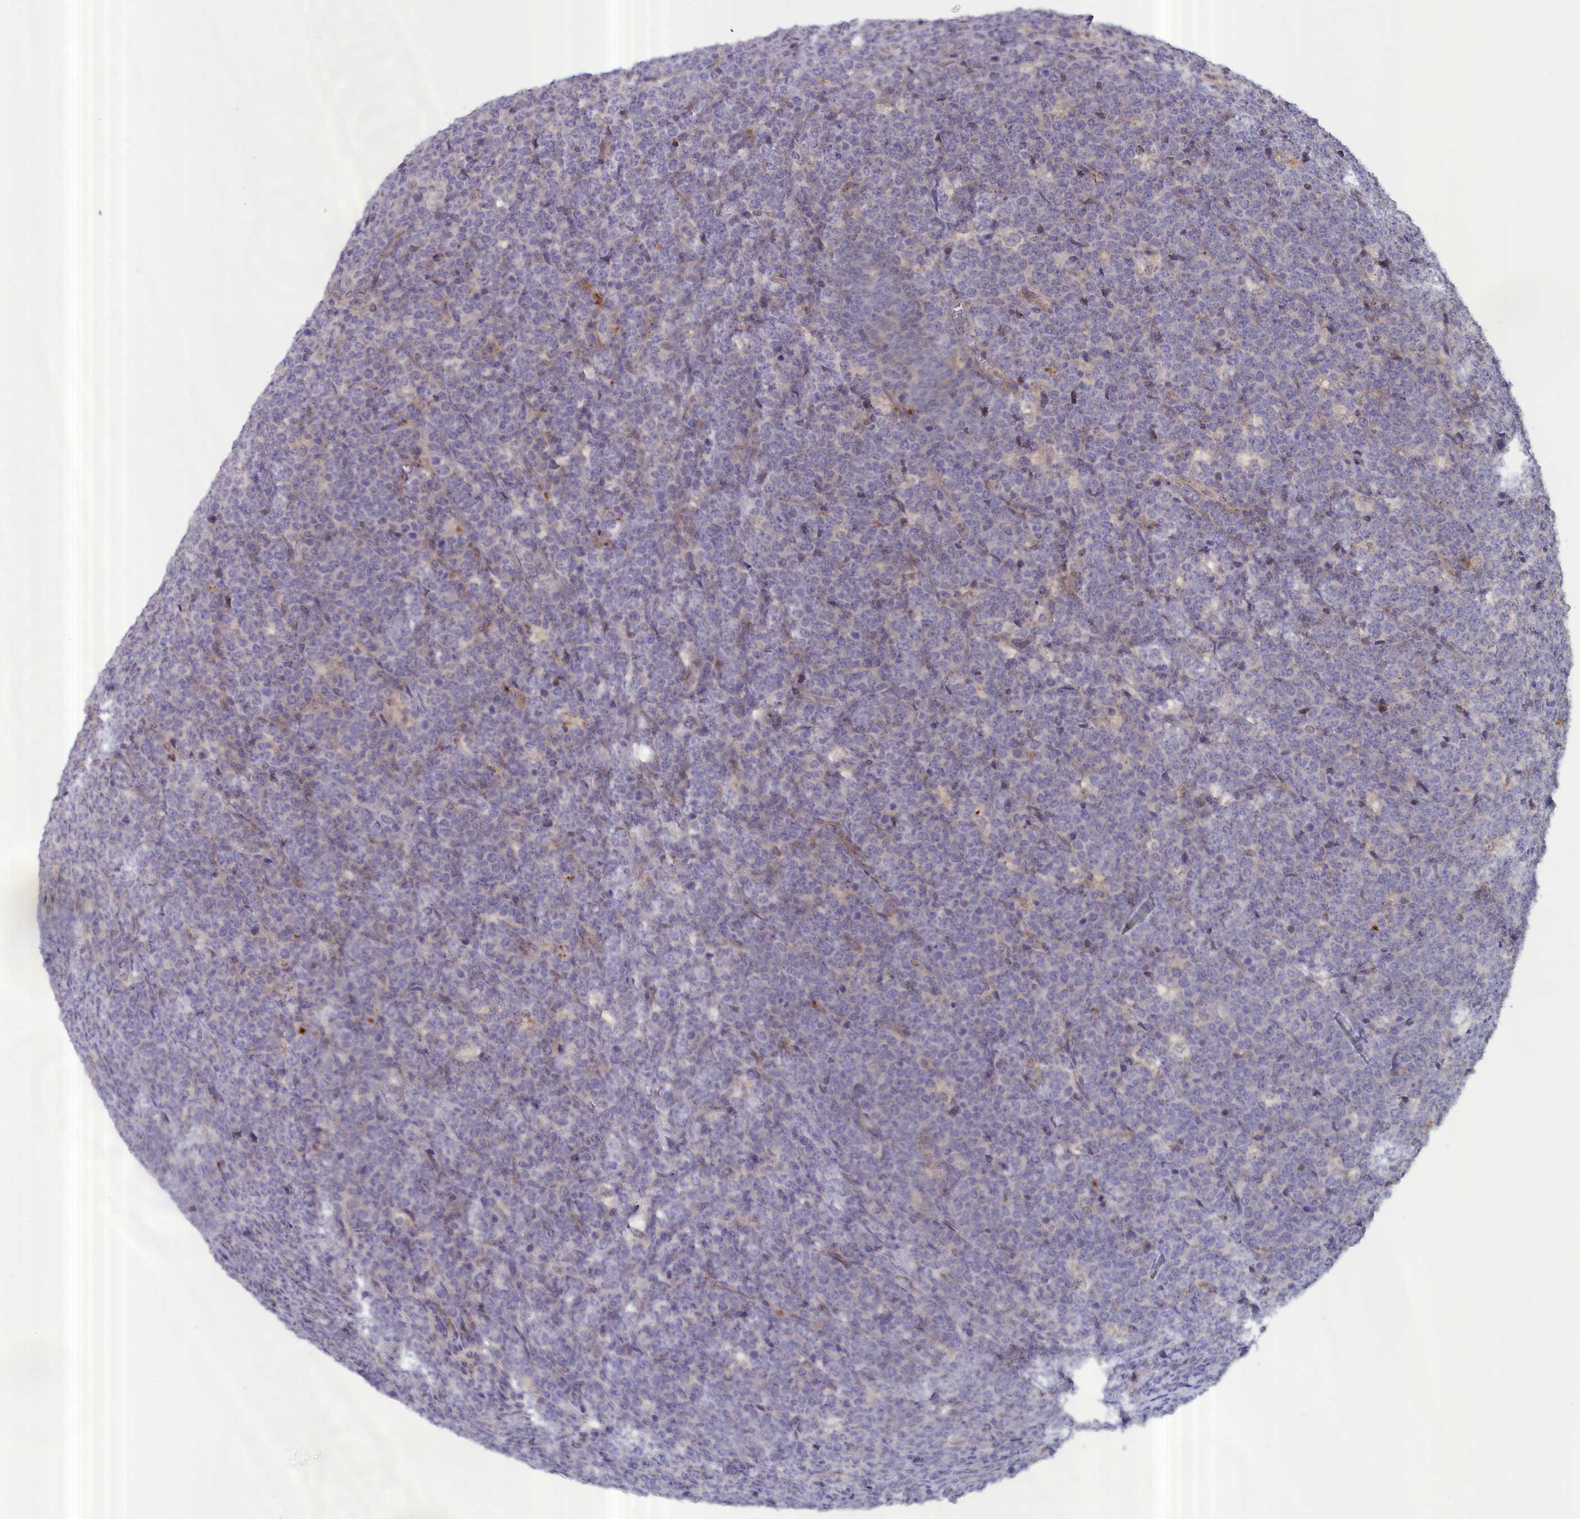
{"staining": {"intensity": "negative", "quantity": "none", "location": "none"}, "tissue": "lymphoma", "cell_type": "Tumor cells", "image_type": "cancer", "snomed": [{"axis": "morphology", "description": "Malignant lymphoma, non-Hodgkin's type, High grade"}, {"axis": "topography", "description": "Small intestine"}], "caption": "DAB immunohistochemical staining of human lymphoma exhibits no significant staining in tumor cells. (DAB (3,3'-diaminobenzidine) immunohistochemistry visualized using brightfield microscopy, high magnification).", "gene": "IGFALS", "patient": {"sex": "male", "age": 8}}